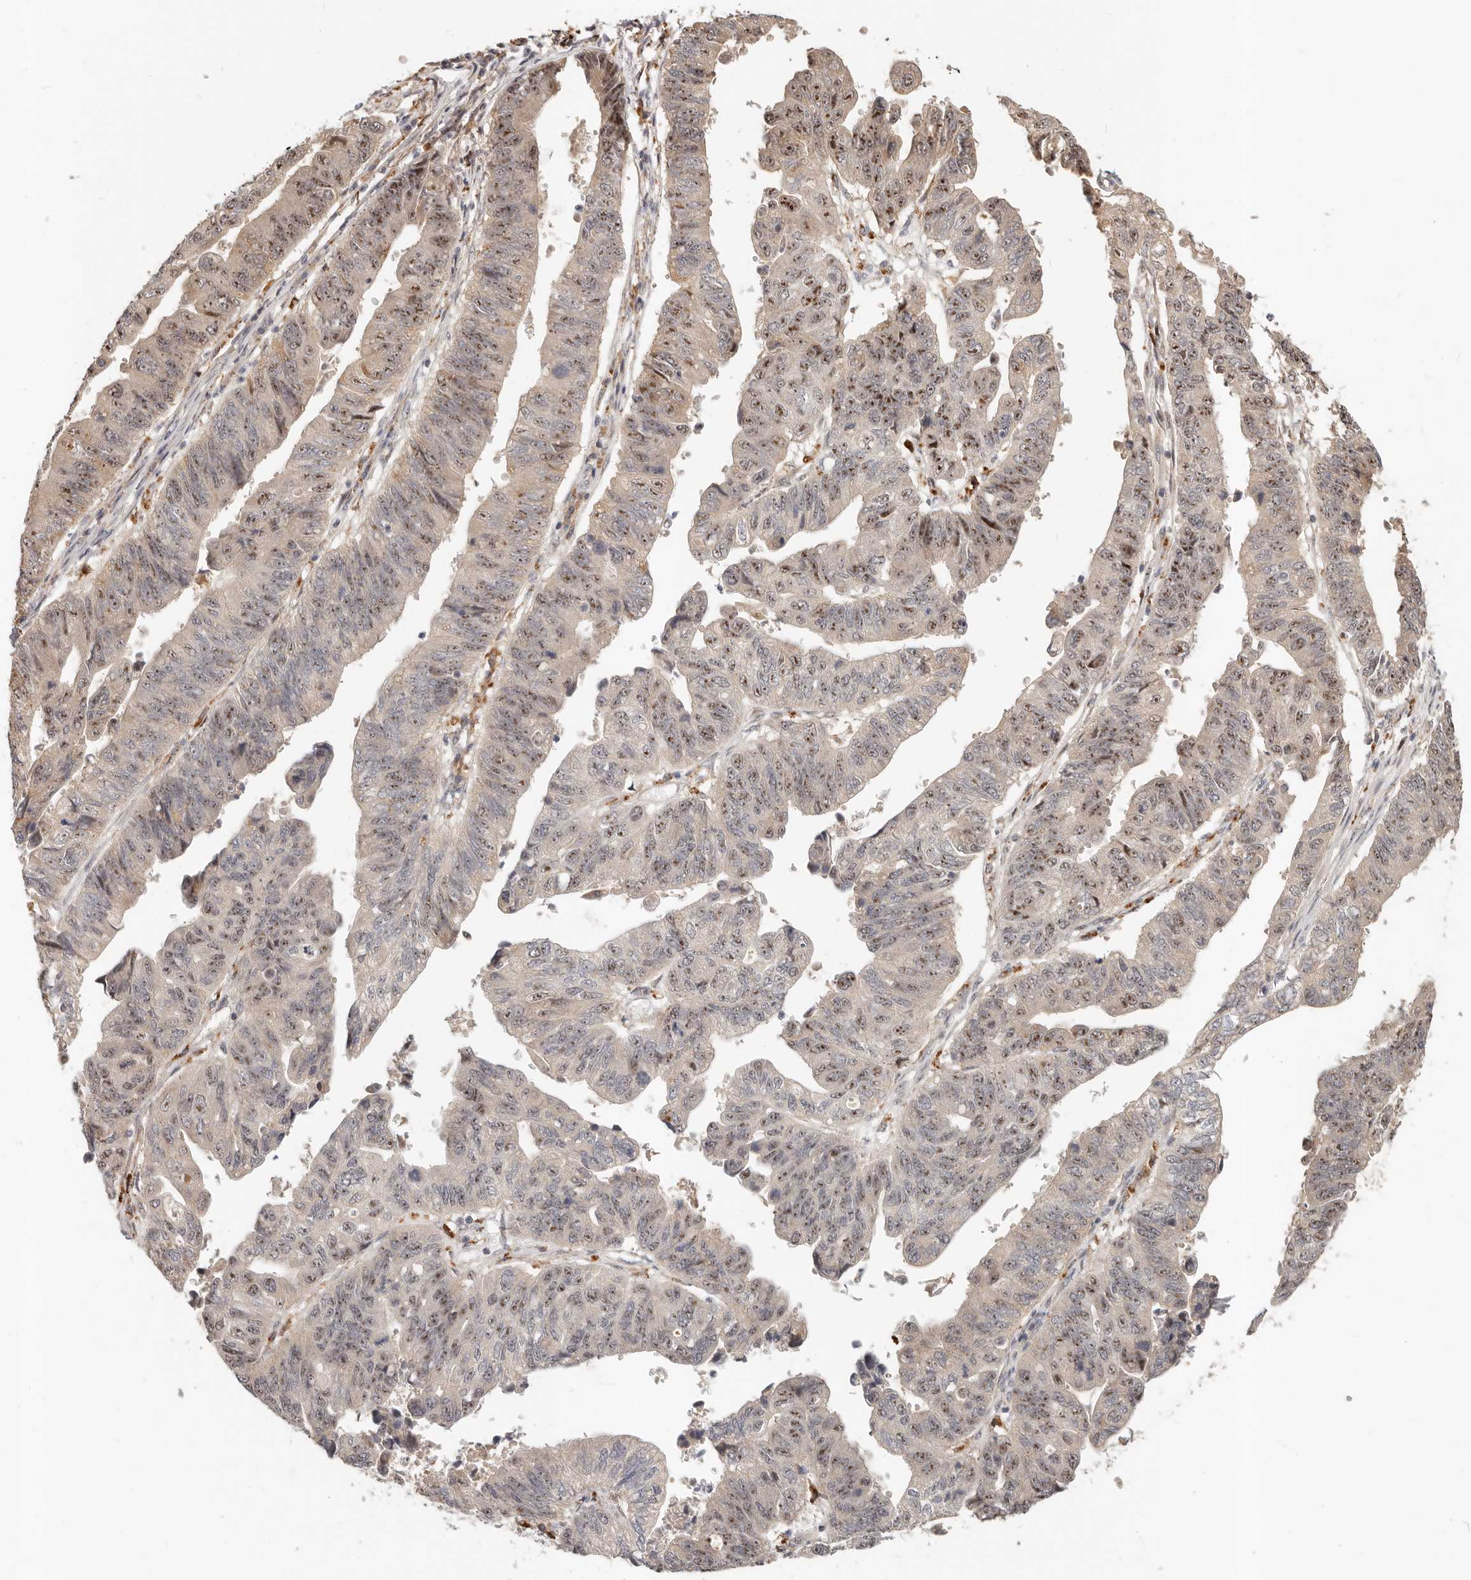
{"staining": {"intensity": "moderate", "quantity": ">75%", "location": "nuclear"}, "tissue": "stomach cancer", "cell_type": "Tumor cells", "image_type": "cancer", "snomed": [{"axis": "morphology", "description": "Adenocarcinoma, NOS"}, {"axis": "topography", "description": "Stomach"}], "caption": "An immunohistochemistry (IHC) histopathology image of neoplastic tissue is shown. Protein staining in brown shows moderate nuclear positivity in stomach adenocarcinoma within tumor cells. Nuclei are stained in blue.", "gene": "ZRANB1", "patient": {"sex": "male", "age": 59}}